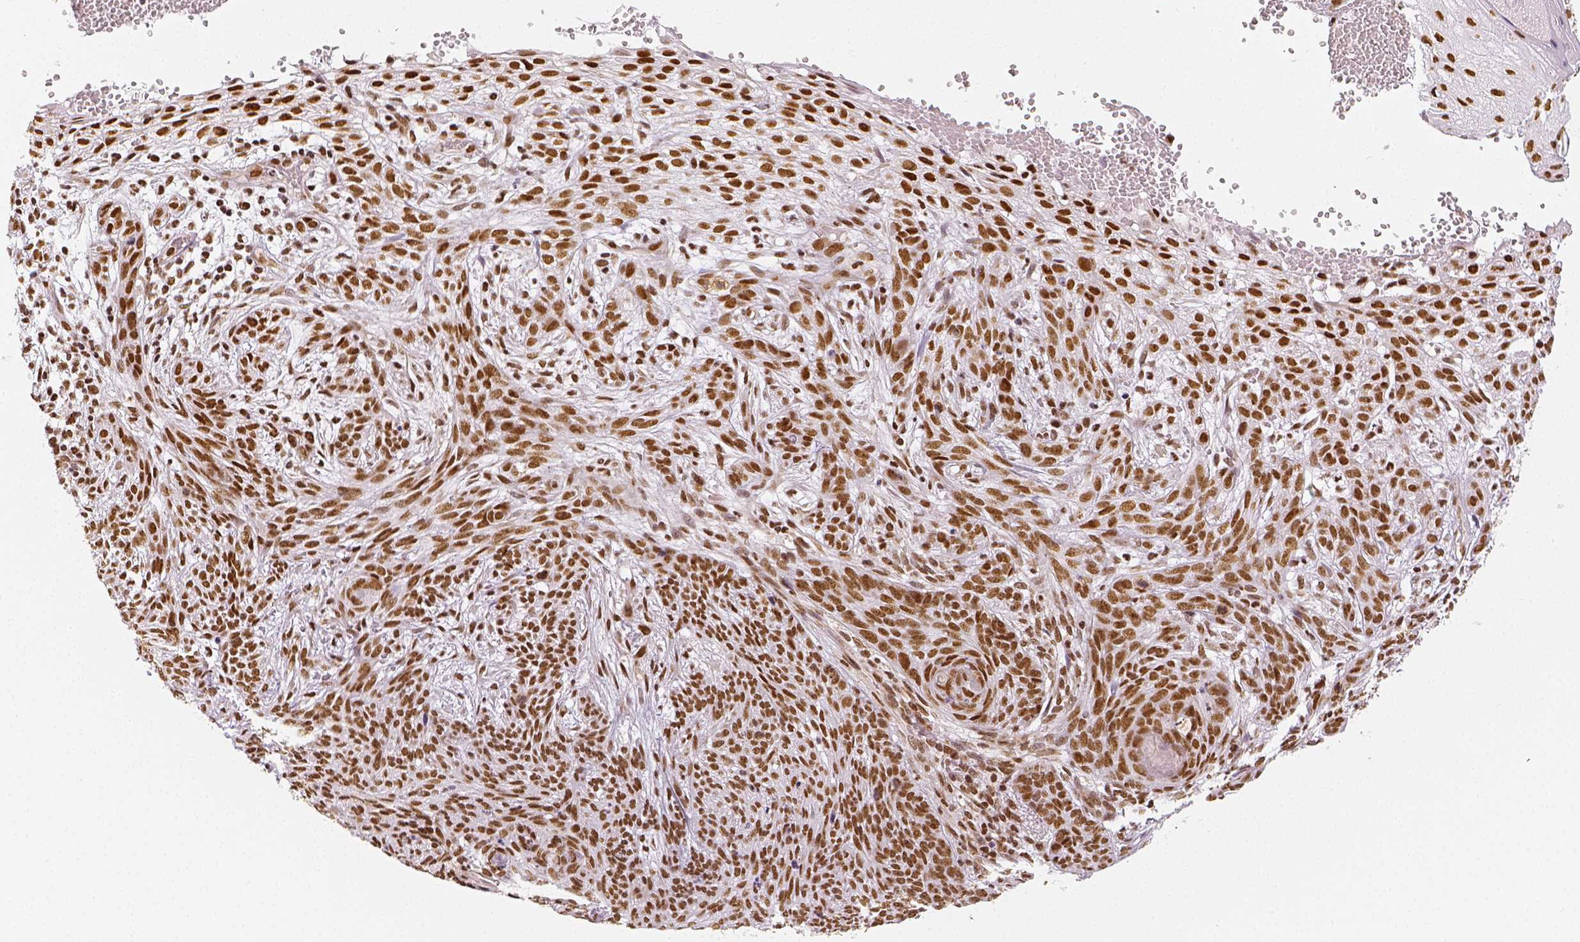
{"staining": {"intensity": "moderate", "quantity": ">75%", "location": "nuclear"}, "tissue": "skin cancer", "cell_type": "Tumor cells", "image_type": "cancer", "snomed": [{"axis": "morphology", "description": "Basal cell carcinoma"}, {"axis": "topography", "description": "Skin"}], "caption": "The photomicrograph displays staining of basal cell carcinoma (skin), revealing moderate nuclear protein positivity (brown color) within tumor cells.", "gene": "KDM5B", "patient": {"sex": "male", "age": 84}}